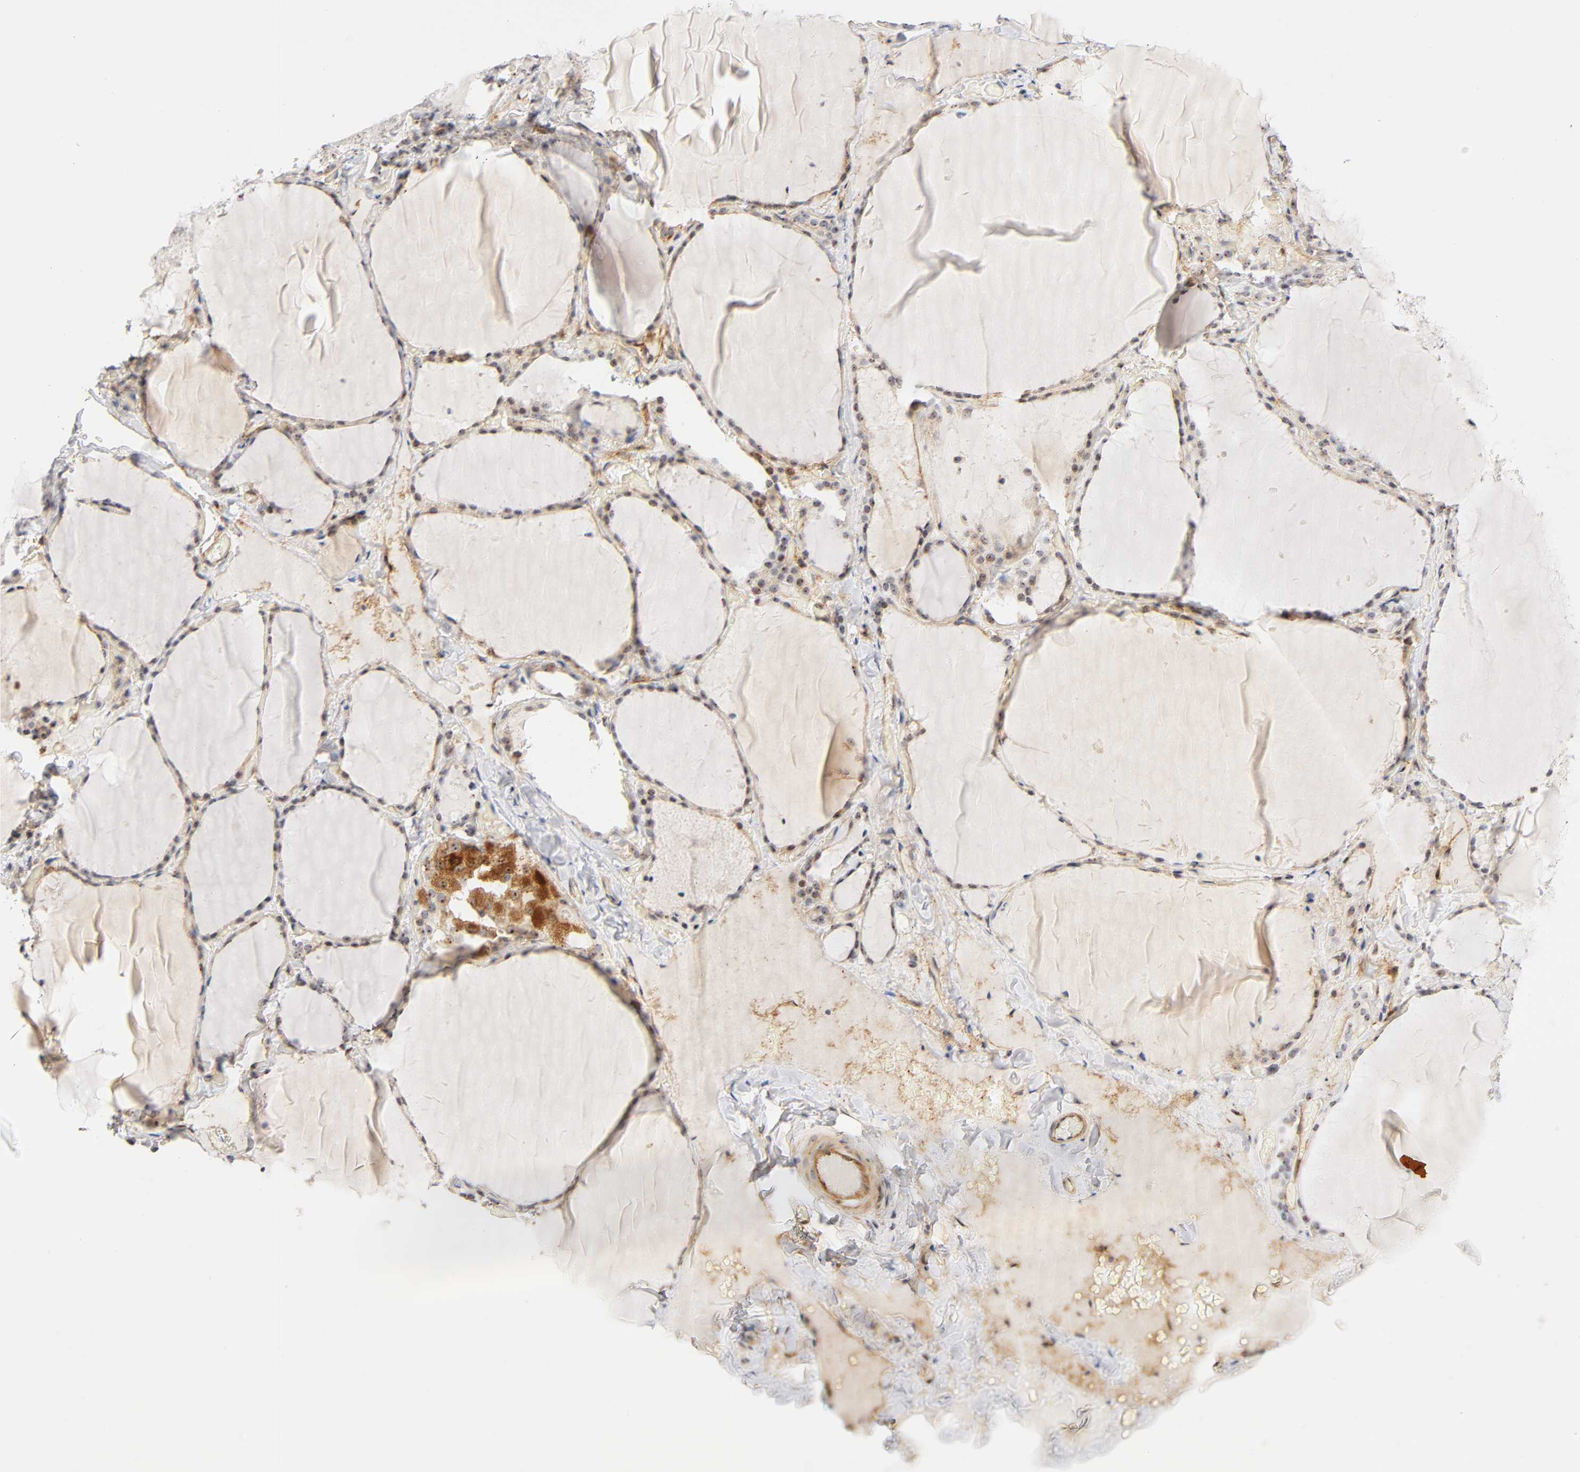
{"staining": {"intensity": "moderate", "quantity": ">75%", "location": "cytoplasmic/membranous,nuclear"}, "tissue": "thyroid gland", "cell_type": "Glandular cells", "image_type": "normal", "snomed": [{"axis": "morphology", "description": "Normal tissue, NOS"}, {"axis": "topography", "description": "Thyroid gland"}], "caption": "A brown stain highlights moderate cytoplasmic/membranous,nuclear positivity of a protein in glandular cells of unremarkable human thyroid gland.", "gene": "PLD1", "patient": {"sex": "female", "age": 22}}